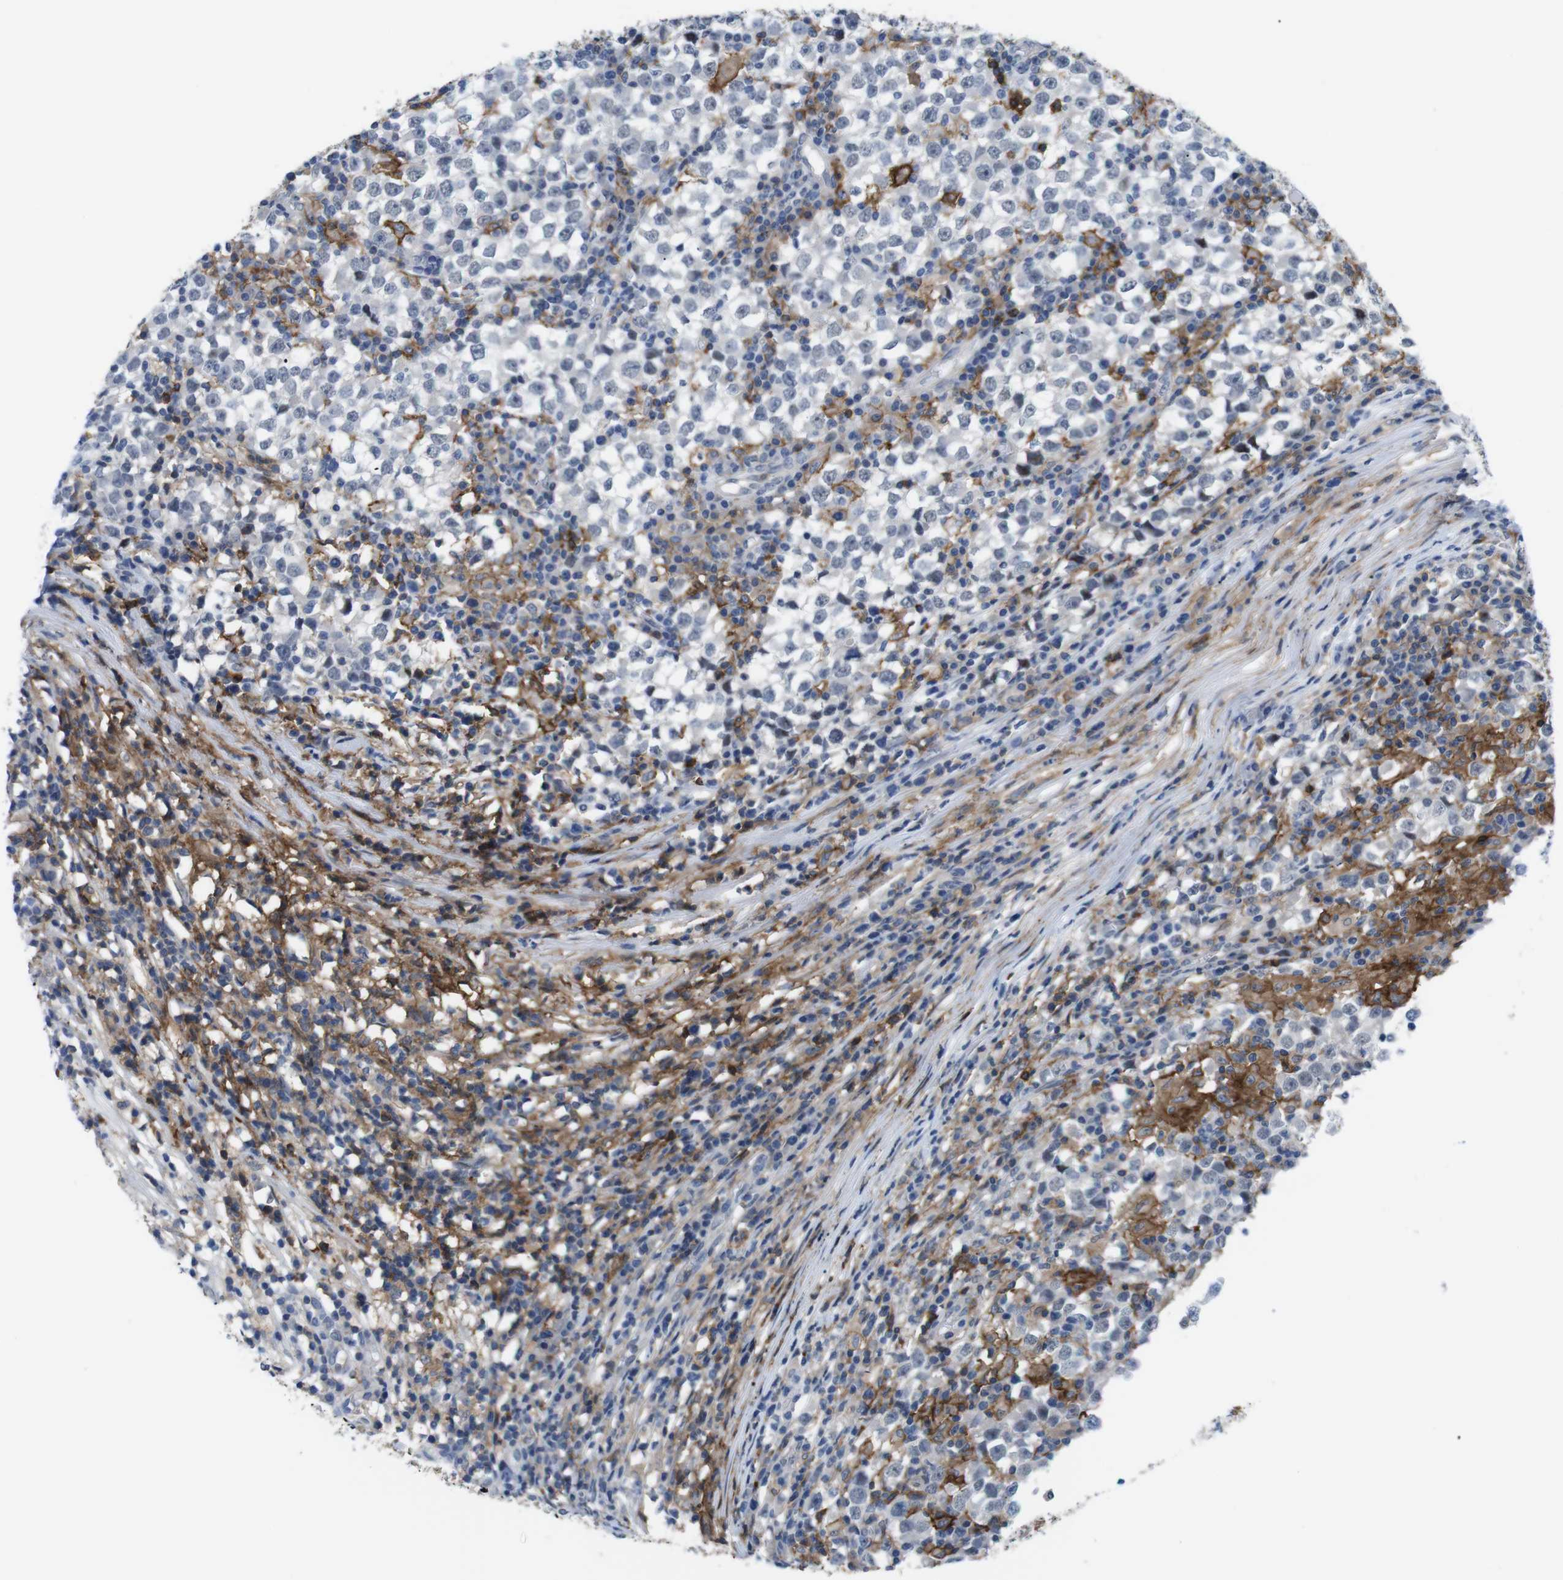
{"staining": {"intensity": "negative", "quantity": "none", "location": "none"}, "tissue": "testis cancer", "cell_type": "Tumor cells", "image_type": "cancer", "snomed": [{"axis": "morphology", "description": "Seminoma, NOS"}, {"axis": "topography", "description": "Testis"}], "caption": "There is no significant expression in tumor cells of testis cancer (seminoma). (DAB IHC visualized using brightfield microscopy, high magnification).", "gene": "CD300C", "patient": {"sex": "male", "age": 65}}